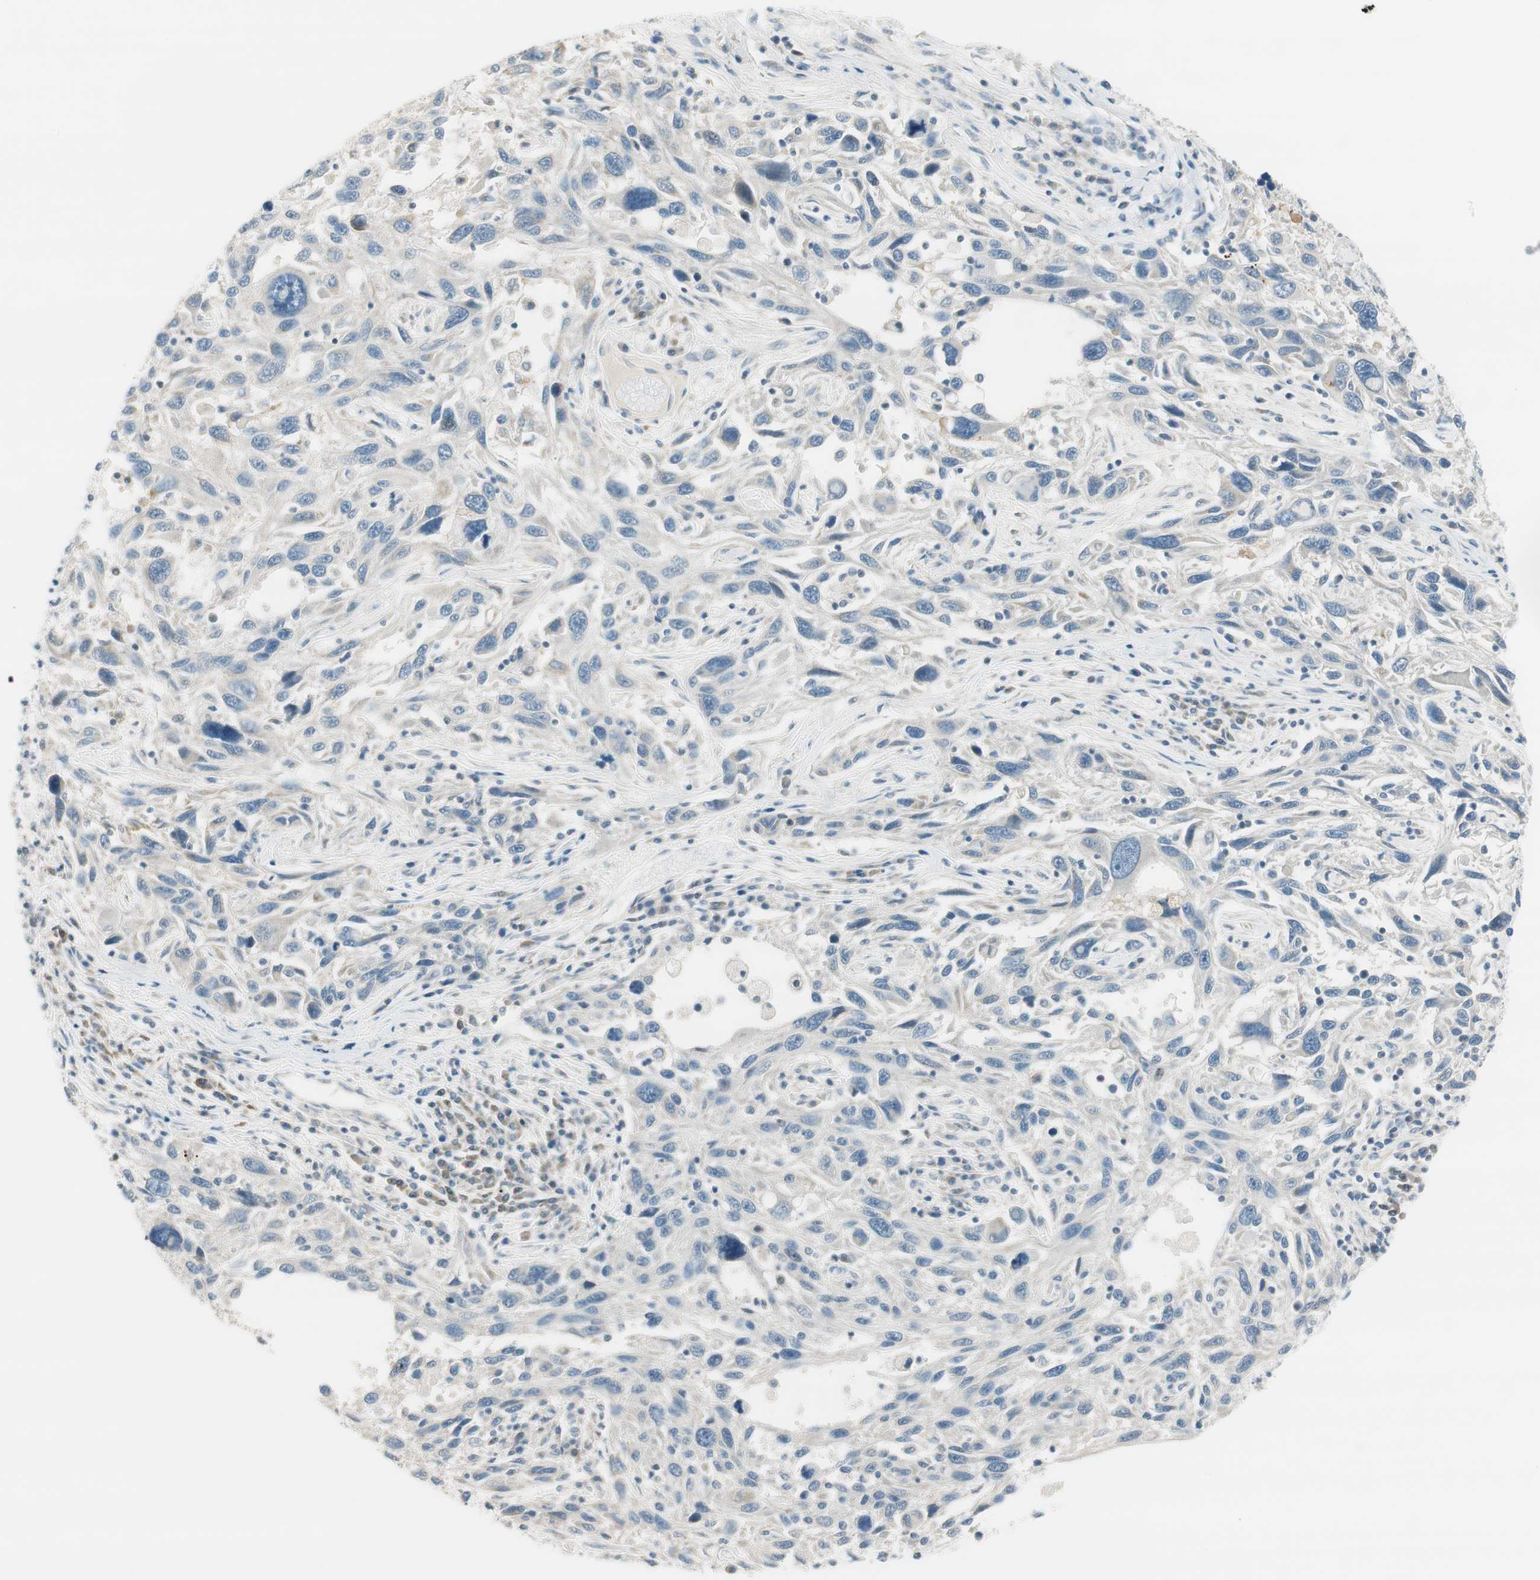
{"staining": {"intensity": "negative", "quantity": "none", "location": "none"}, "tissue": "melanoma", "cell_type": "Tumor cells", "image_type": "cancer", "snomed": [{"axis": "morphology", "description": "Malignant melanoma, NOS"}, {"axis": "topography", "description": "Skin"}], "caption": "An image of human malignant melanoma is negative for staining in tumor cells.", "gene": "TACR3", "patient": {"sex": "male", "age": 53}}